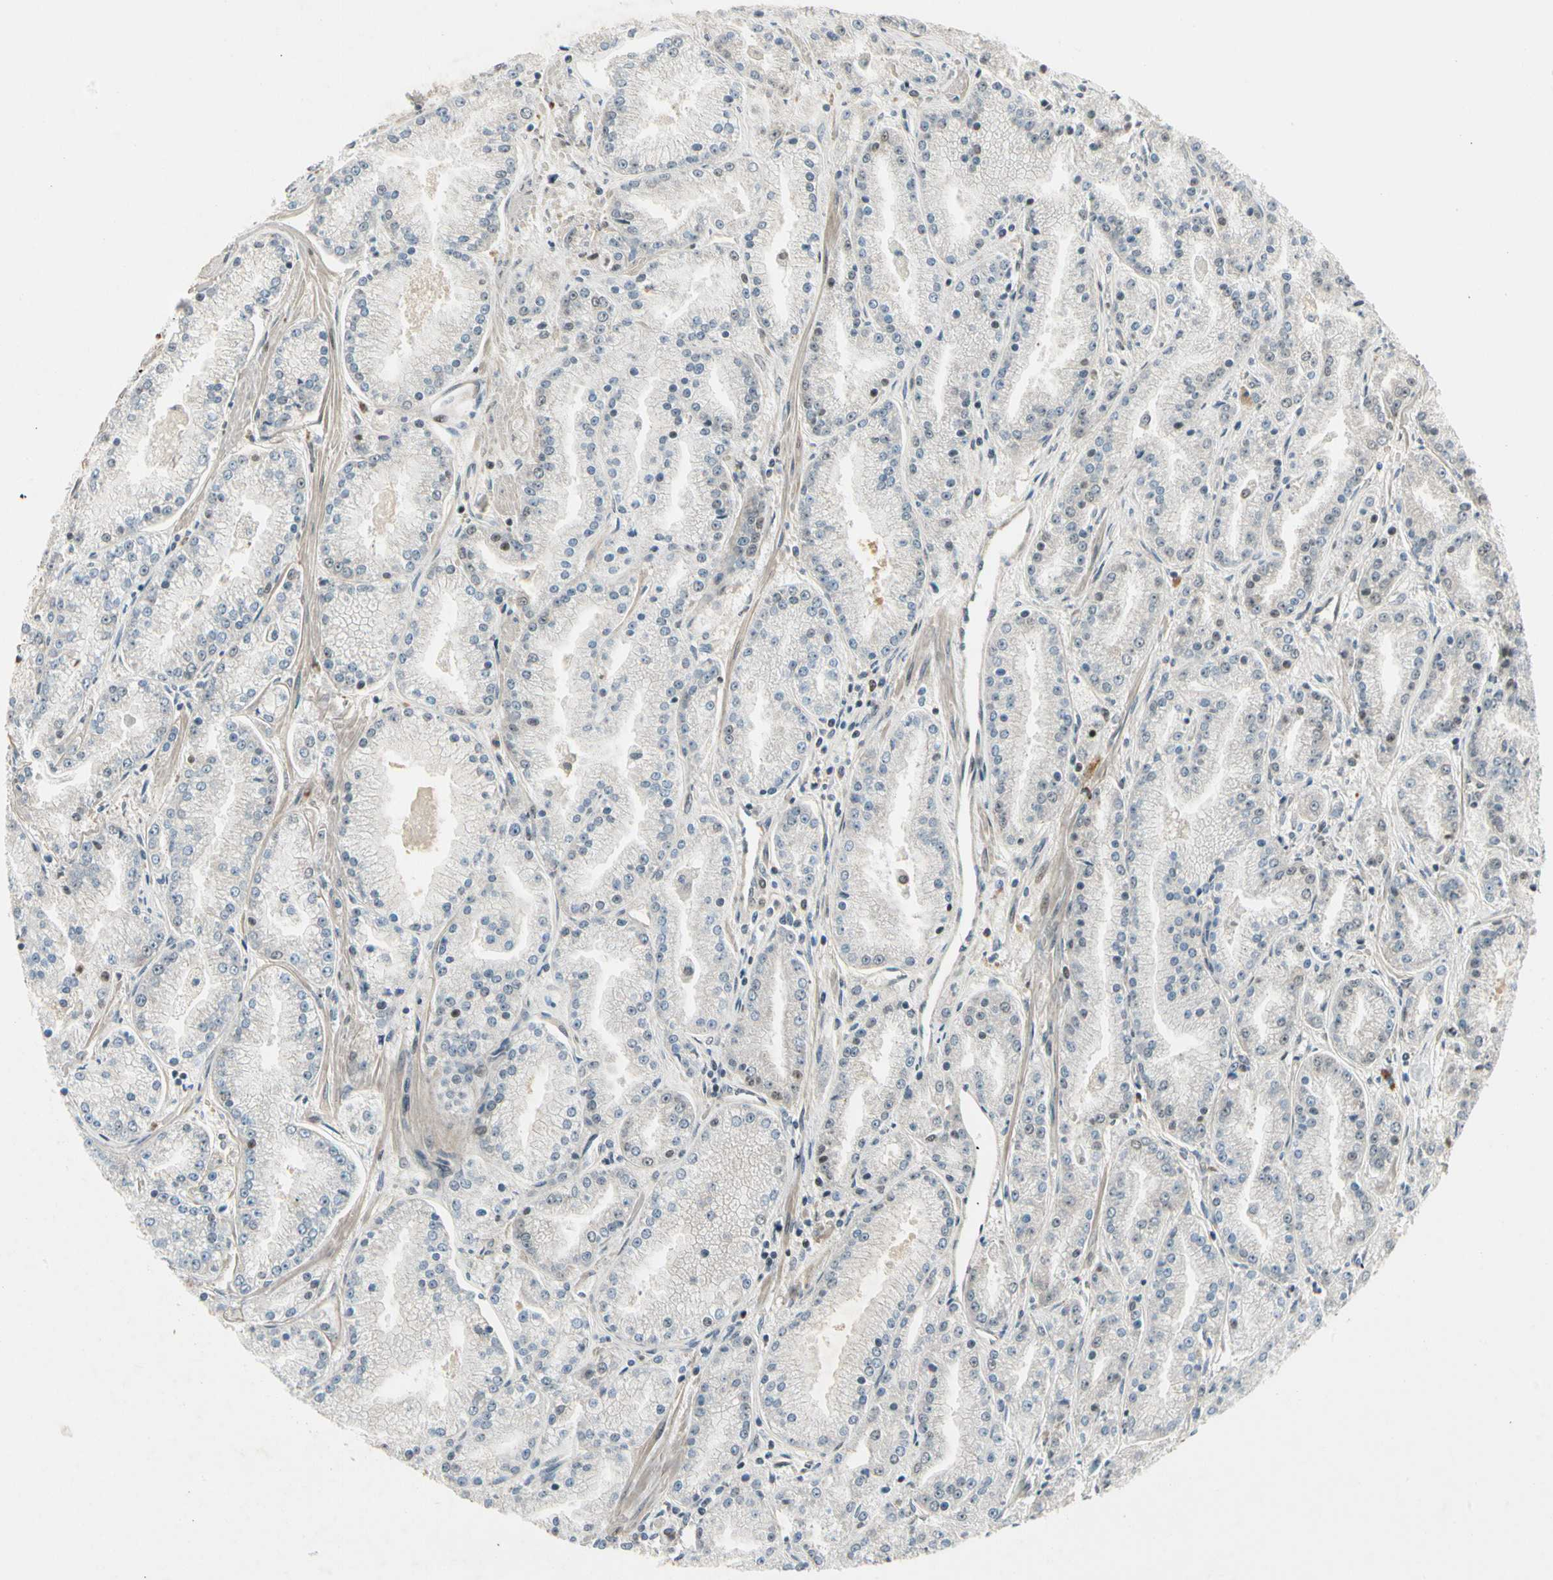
{"staining": {"intensity": "weak", "quantity": "<25%", "location": "nuclear"}, "tissue": "prostate cancer", "cell_type": "Tumor cells", "image_type": "cancer", "snomed": [{"axis": "morphology", "description": "Adenocarcinoma, High grade"}, {"axis": "topography", "description": "Prostate"}], "caption": "Immunohistochemistry (IHC) image of neoplastic tissue: human prostate high-grade adenocarcinoma stained with DAB (3,3'-diaminobenzidine) shows no significant protein positivity in tumor cells.", "gene": "GTF3A", "patient": {"sex": "male", "age": 61}}